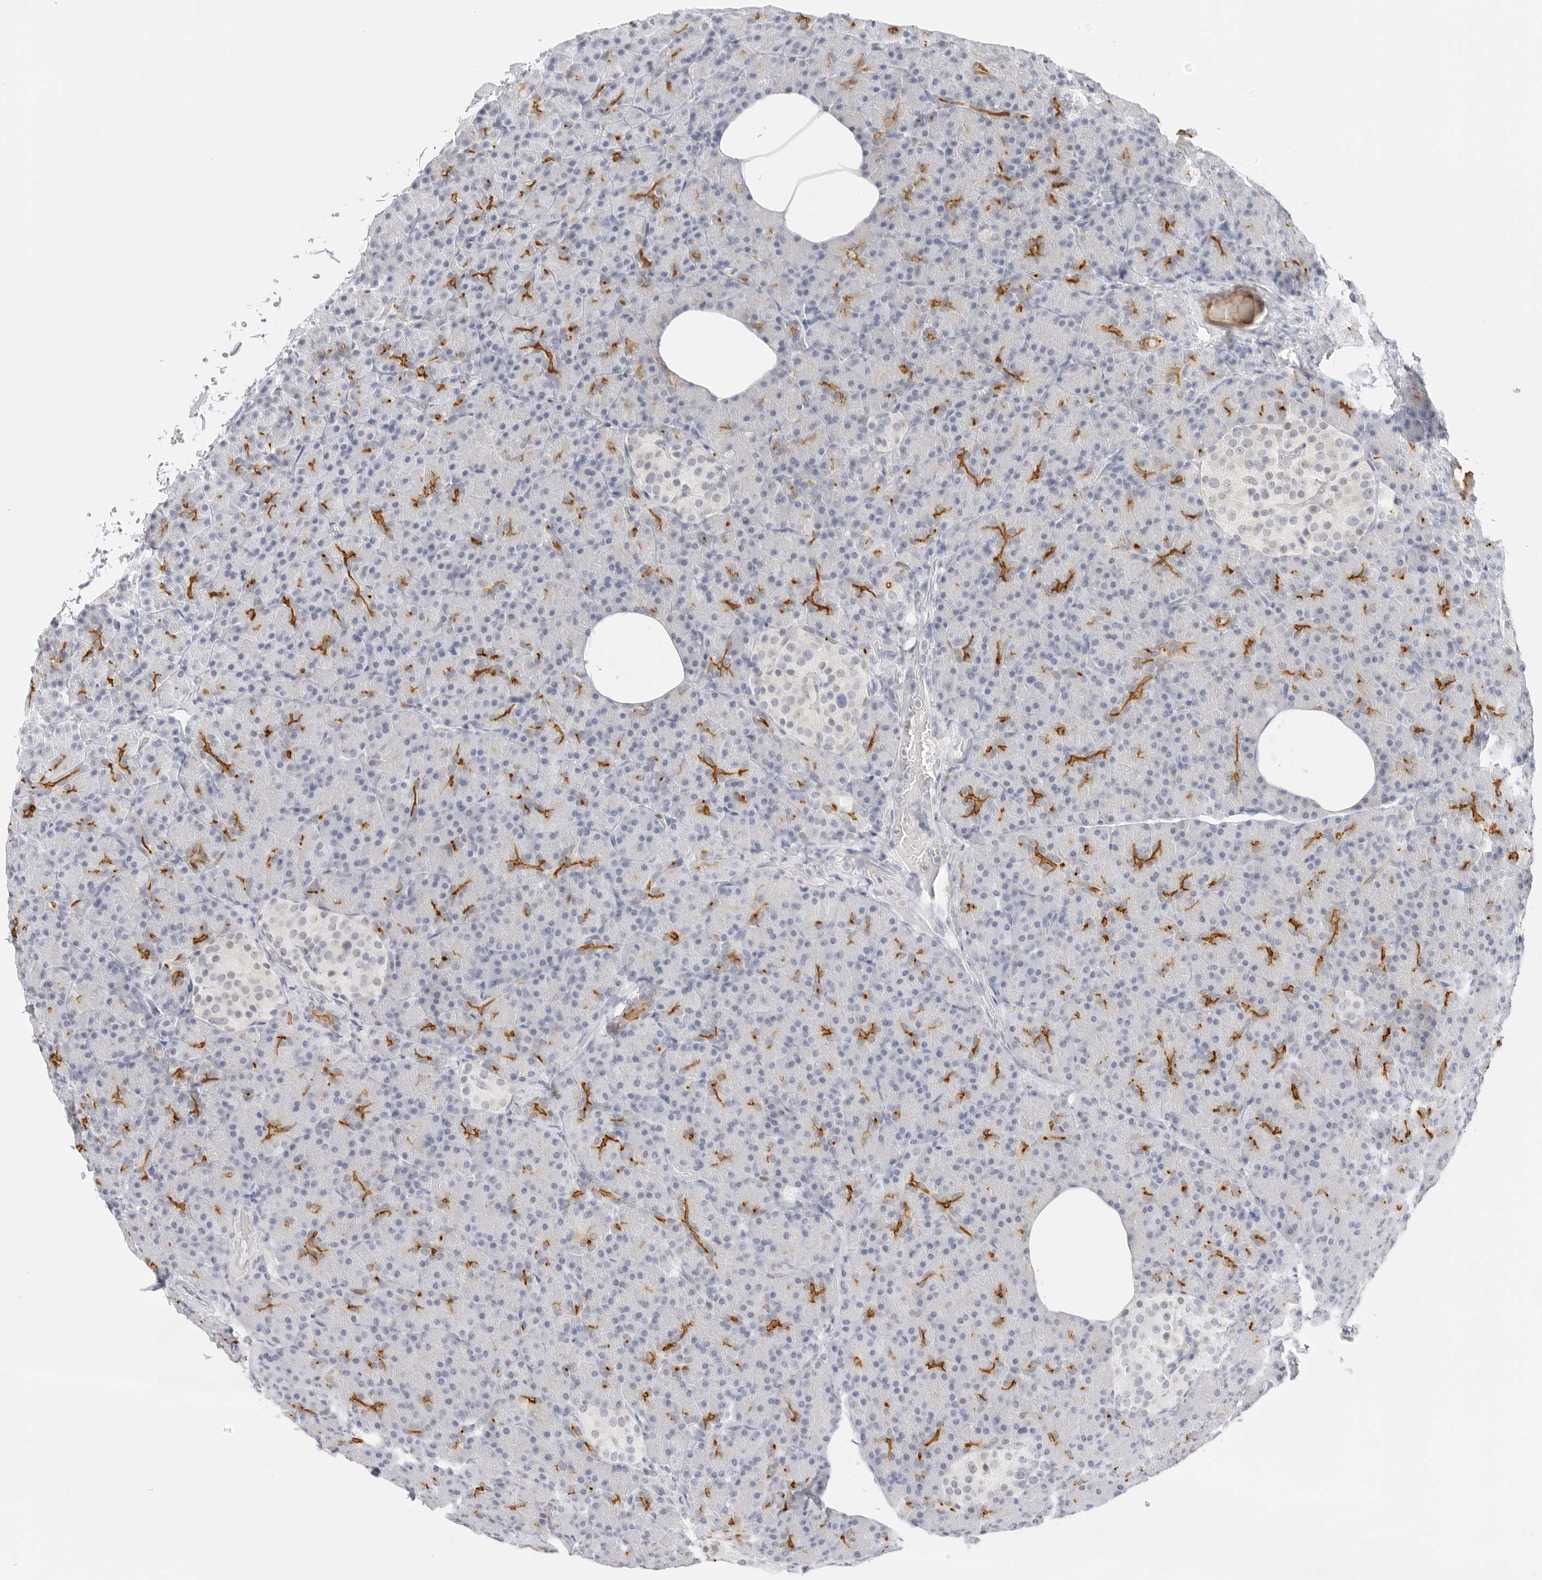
{"staining": {"intensity": "strong", "quantity": "<25%", "location": "cytoplasmic/membranous"}, "tissue": "pancreas", "cell_type": "Exocrine glandular cells", "image_type": "normal", "snomed": [{"axis": "morphology", "description": "Normal tissue, NOS"}, {"axis": "topography", "description": "Pancreas"}], "caption": "The immunohistochemical stain shows strong cytoplasmic/membranous positivity in exocrine glandular cells of unremarkable pancreas. The protein of interest is shown in brown color, while the nuclei are stained blue.", "gene": "SLC9A3R1", "patient": {"sex": "female", "age": 43}}